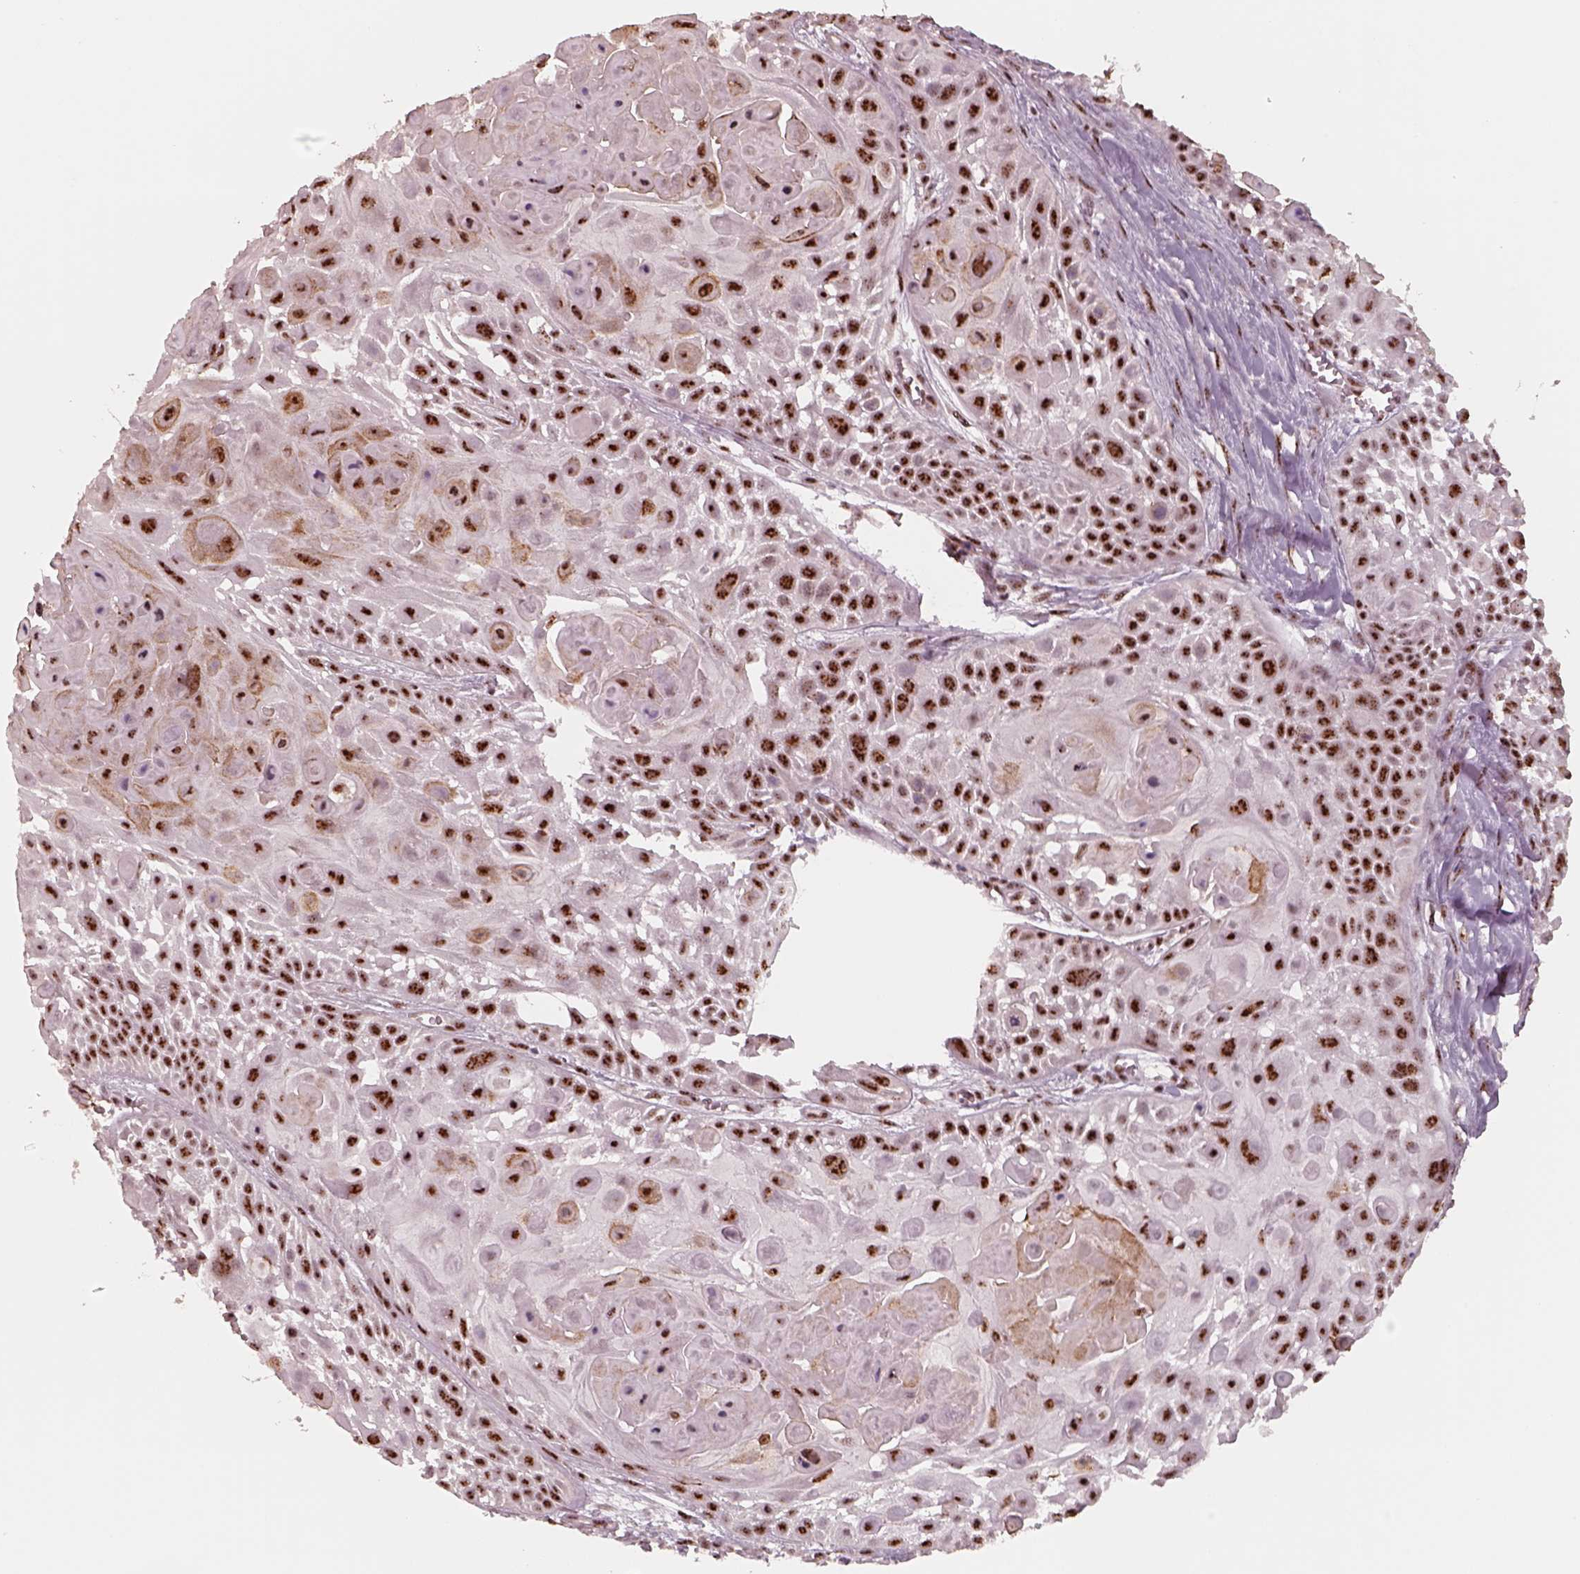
{"staining": {"intensity": "strong", "quantity": ">75%", "location": "nuclear"}, "tissue": "skin cancer", "cell_type": "Tumor cells", "image_type": "cancer", "snomed": [{"axis": "morphology", "description": "Squamous cell carcinoma, NOS"}, {"axis": "topography", "description": "Skin"}, {"axis": "topography", "description": "Anal"}], "caption": "There is high levels of strong nuclear staining in tumor cells of squamous cell carcinoma (skin), as demonstrated by immunohistochemical staining (brown color).", "gene": "ATXN7L3", "patient": {"sex": "female", "age": 75}}